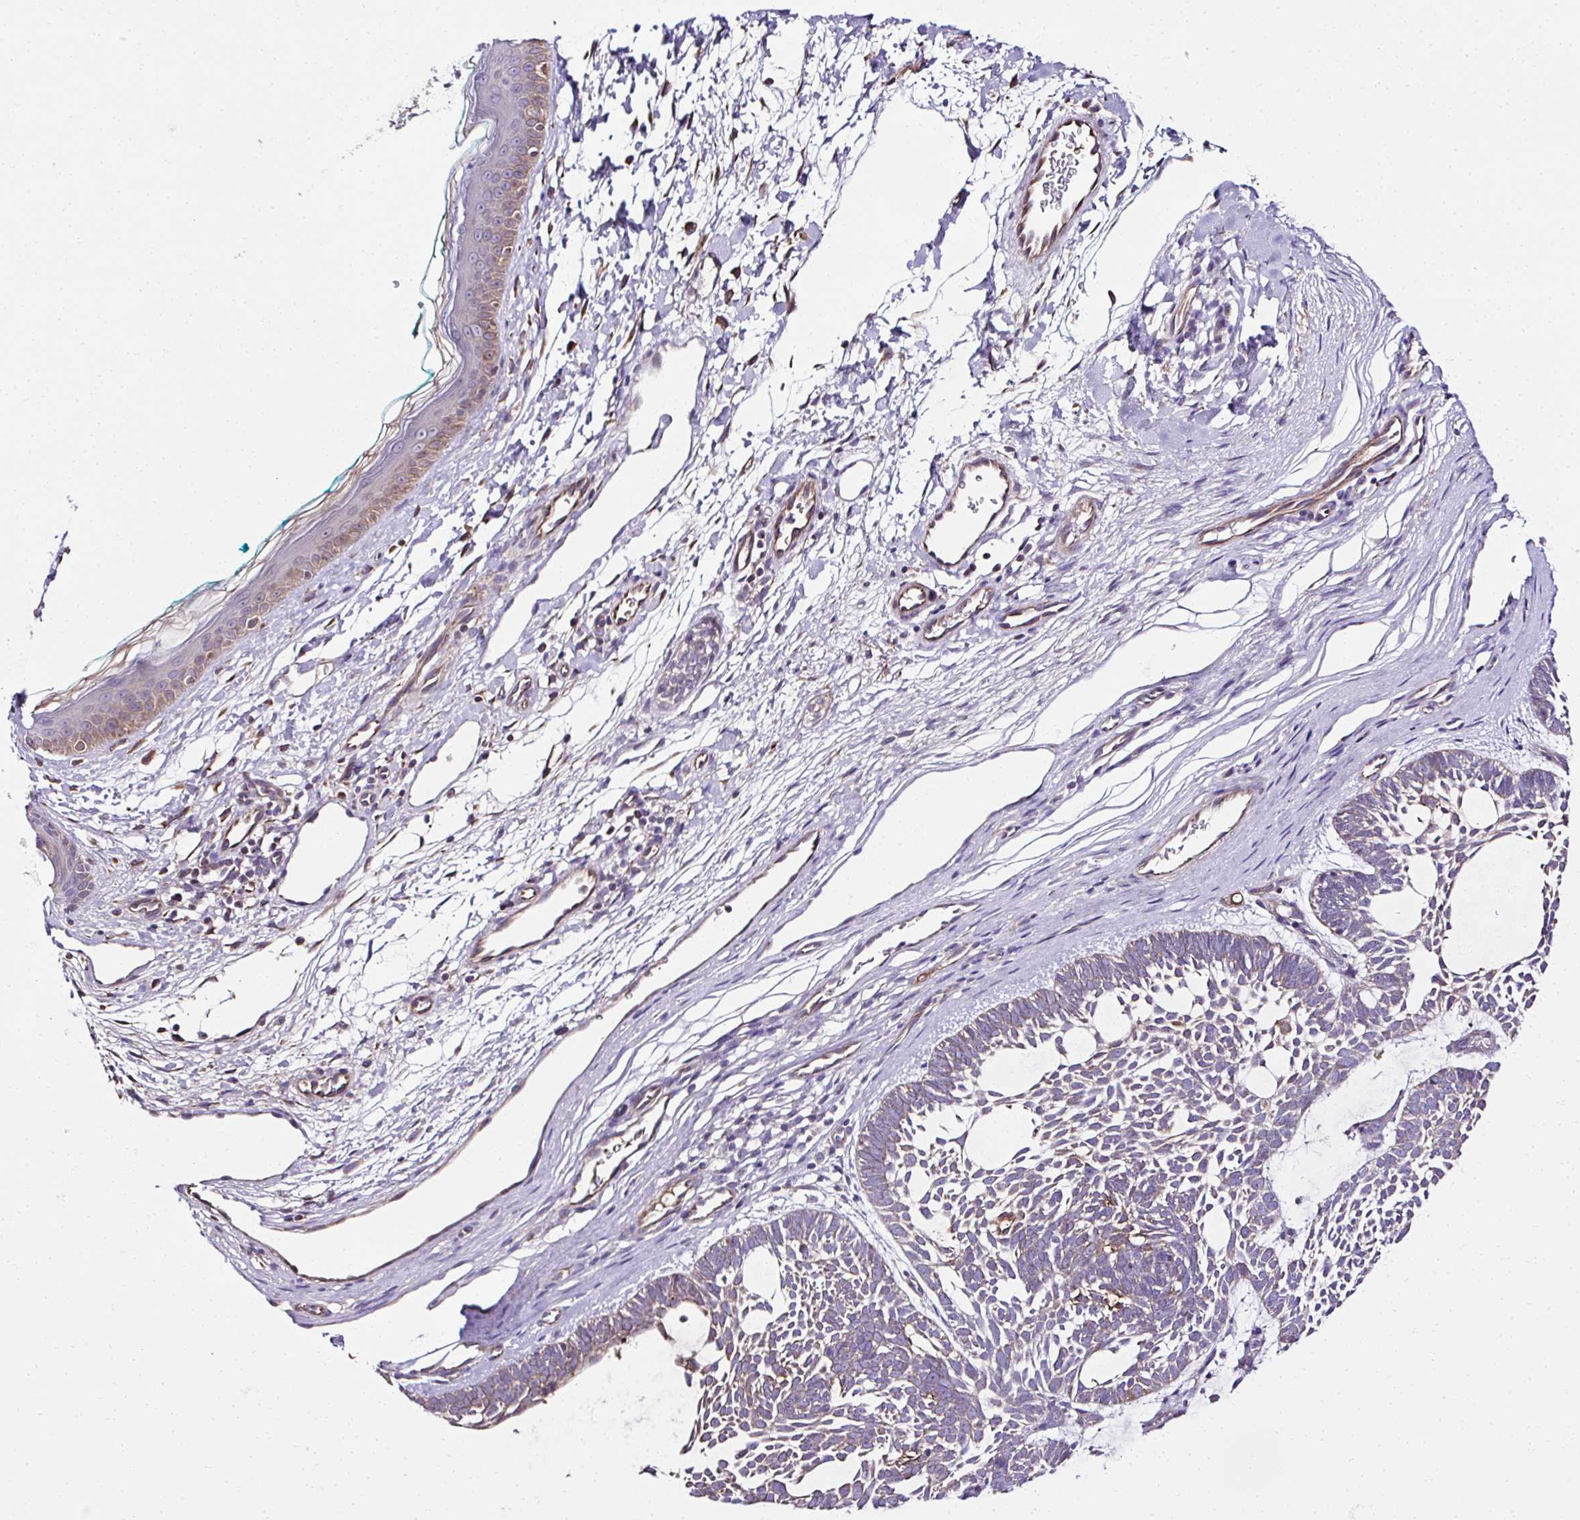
{"staining": {"intensity": "weak", "quantity": "25%-75%", "location": "cytoplasmic/membranous"}, "tissue": "skin cancer", "cell_type": "Tumor cells", "image_type": "cancer", "snomed": [{"axis": "morphology", "description": "Basal cell carcinoma"}, {"axis": "topography", "description": "Skin"}, {"axis": "topography", "description": "Skin of face"}], "caption": "Immunohistochemistry of basal cell carcinoma (skin) exhibits low levels of weak cytoplasmic/membranous positivity in about 25%-75% of tumor cells.", "gene": "CCDC85C", "patient": {"sex": "male", "age": 83}}